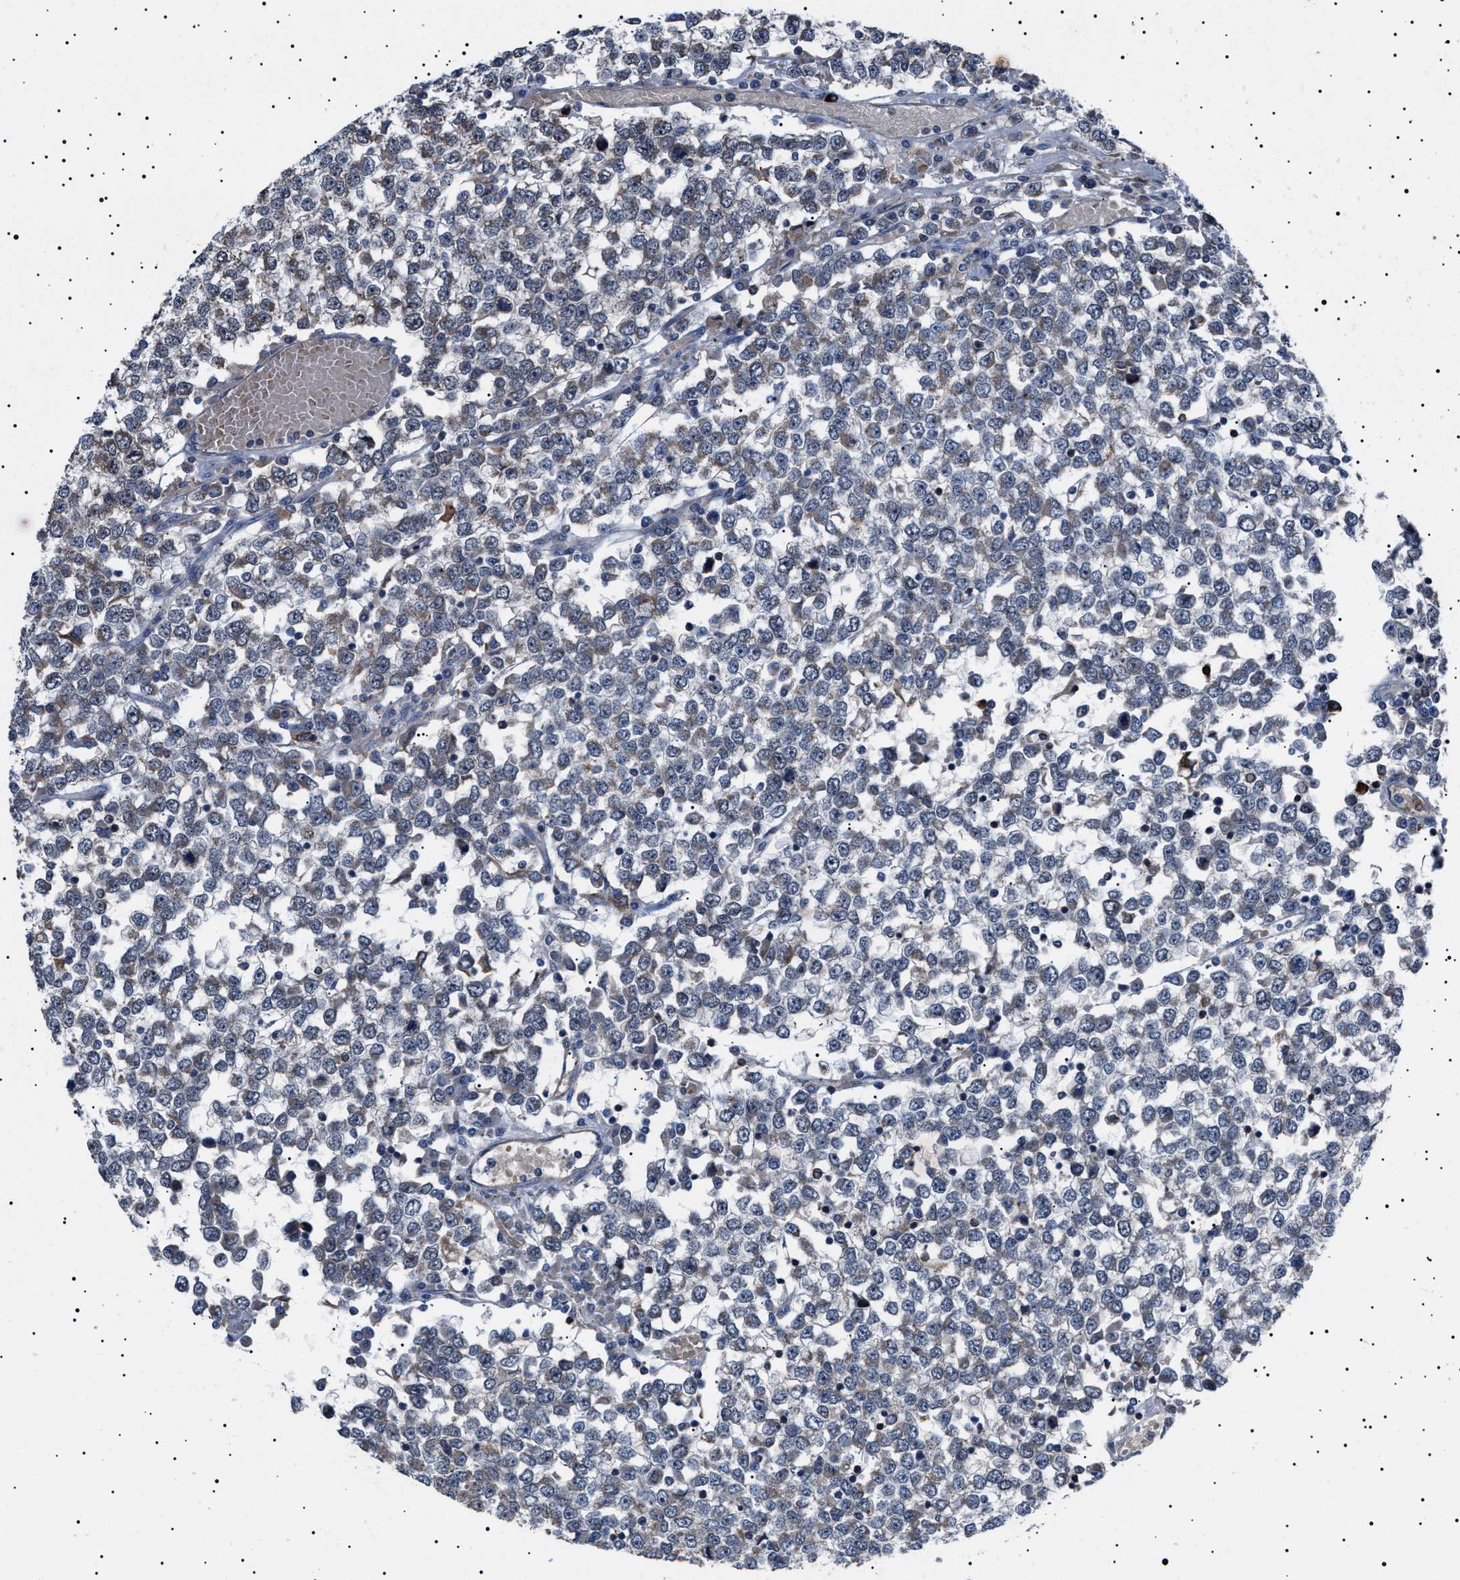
{"staining": {"intensity": "weak", "quantity": "<25%", "location": "cytoplasmic/membranous"}, "tissue": "testis cancer", "cell_type": "Tumor cells", "image_type": "cancer", "snomed": [{"axis": "morphology", "description": "Seminoma, NOS"}, {"axis": "topography", "description": "Testis"}], "caption": "DAB immunohistochemical staining of human testis cancer (seminoma) exhibits no significant positivity in tumor cells.", "gene": "PTRH1", "patient": {"sex": "male", "age": 65}}